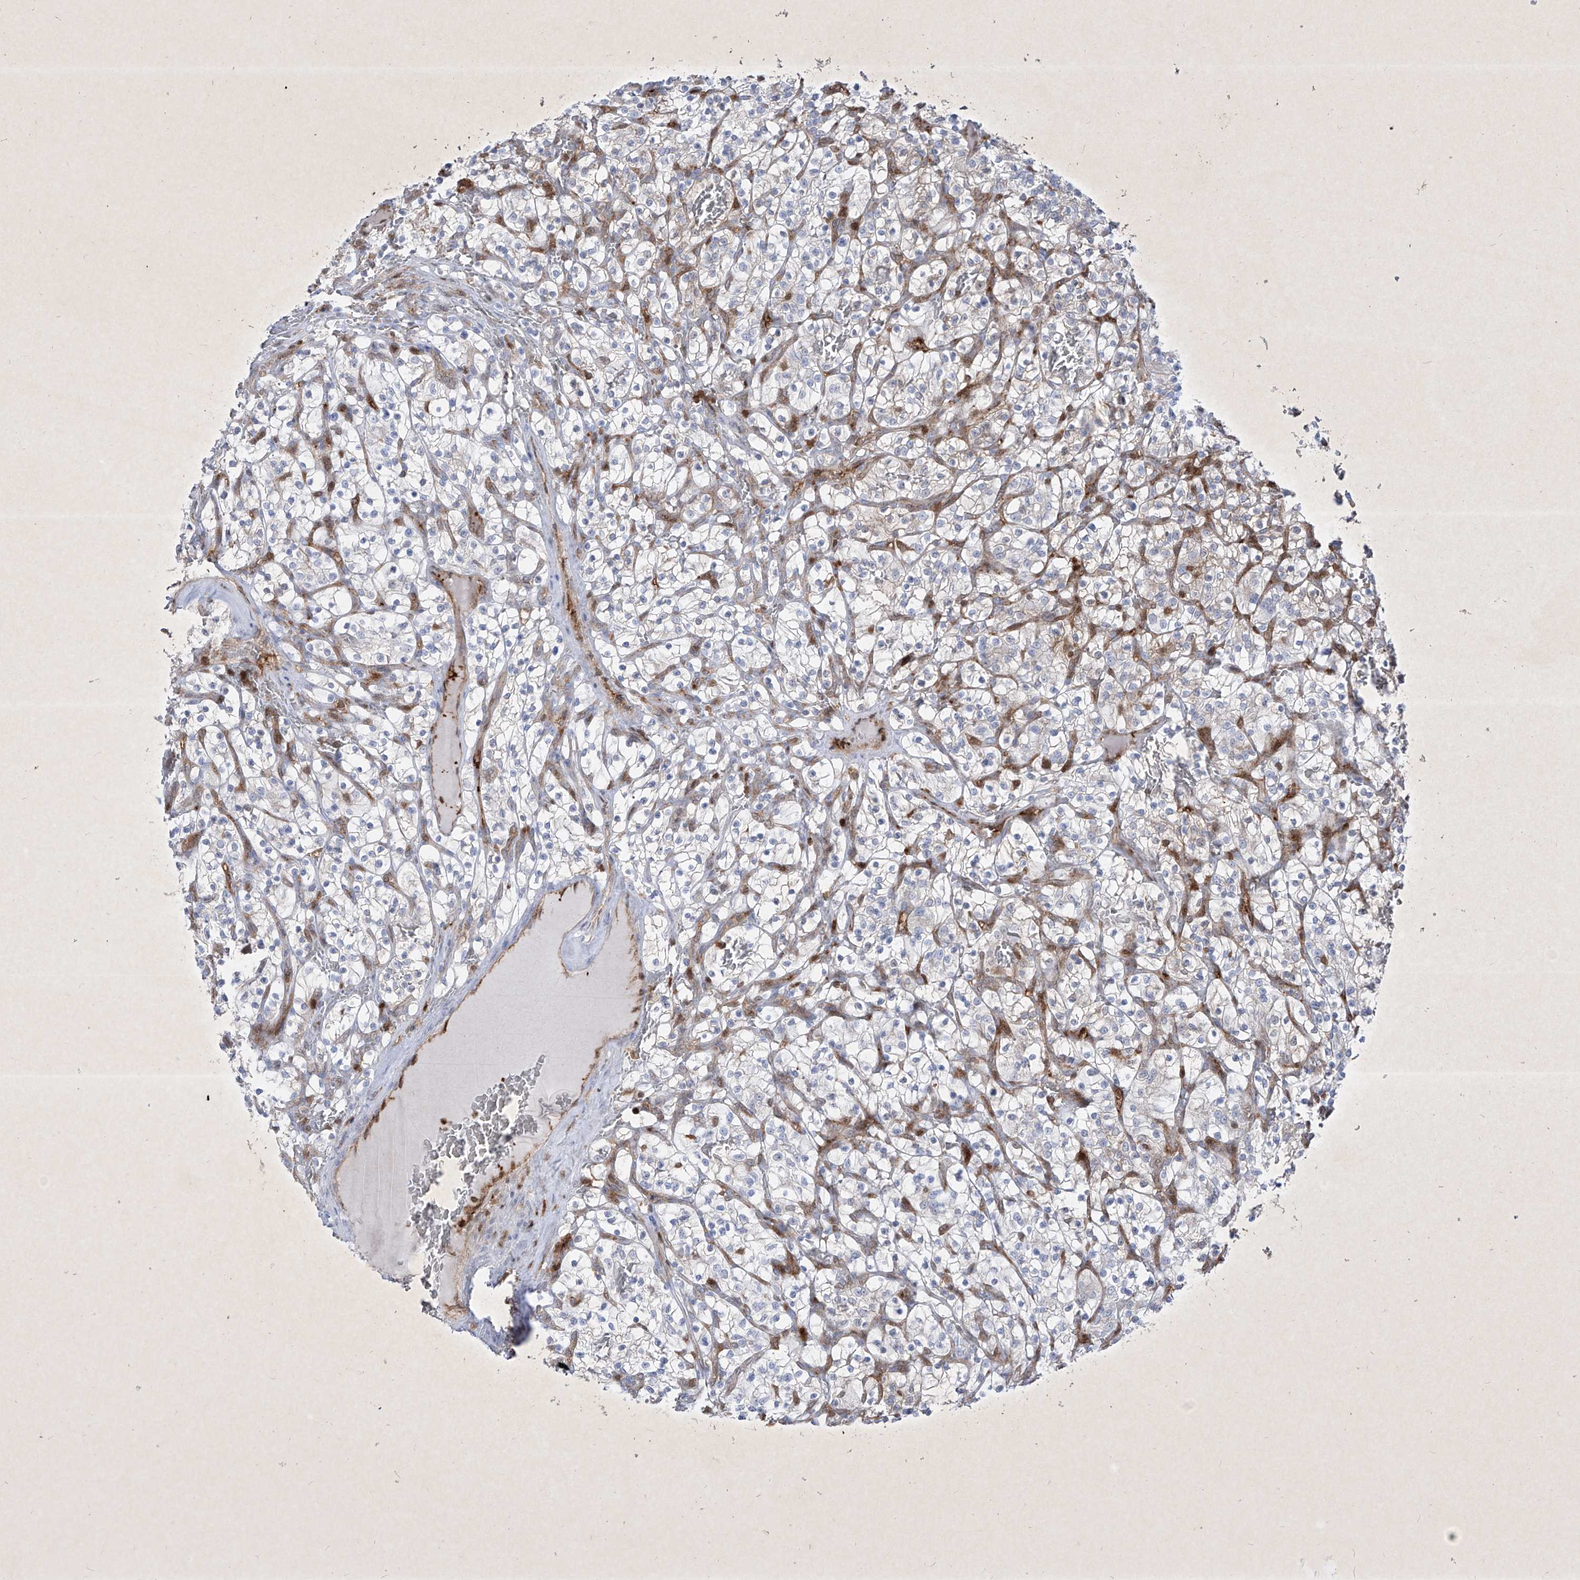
{"staining": {"intensity": "negative", "quantity": "none", "location": "none"}, "tissue": "renal cancer", "cell_type": "Tumor cells", "image_type": "cancer", "snomed": [{"axis": "morphology", "description": "Adenocarcinoma, NOS"}, {"axis": "topography", "description": "Kidney"}], "caption": "The micrograph shows no significant expression in tumor cells of renal cancer.", "gene": "PSMB10", "patient": {"sex": "female", "age": 57}}